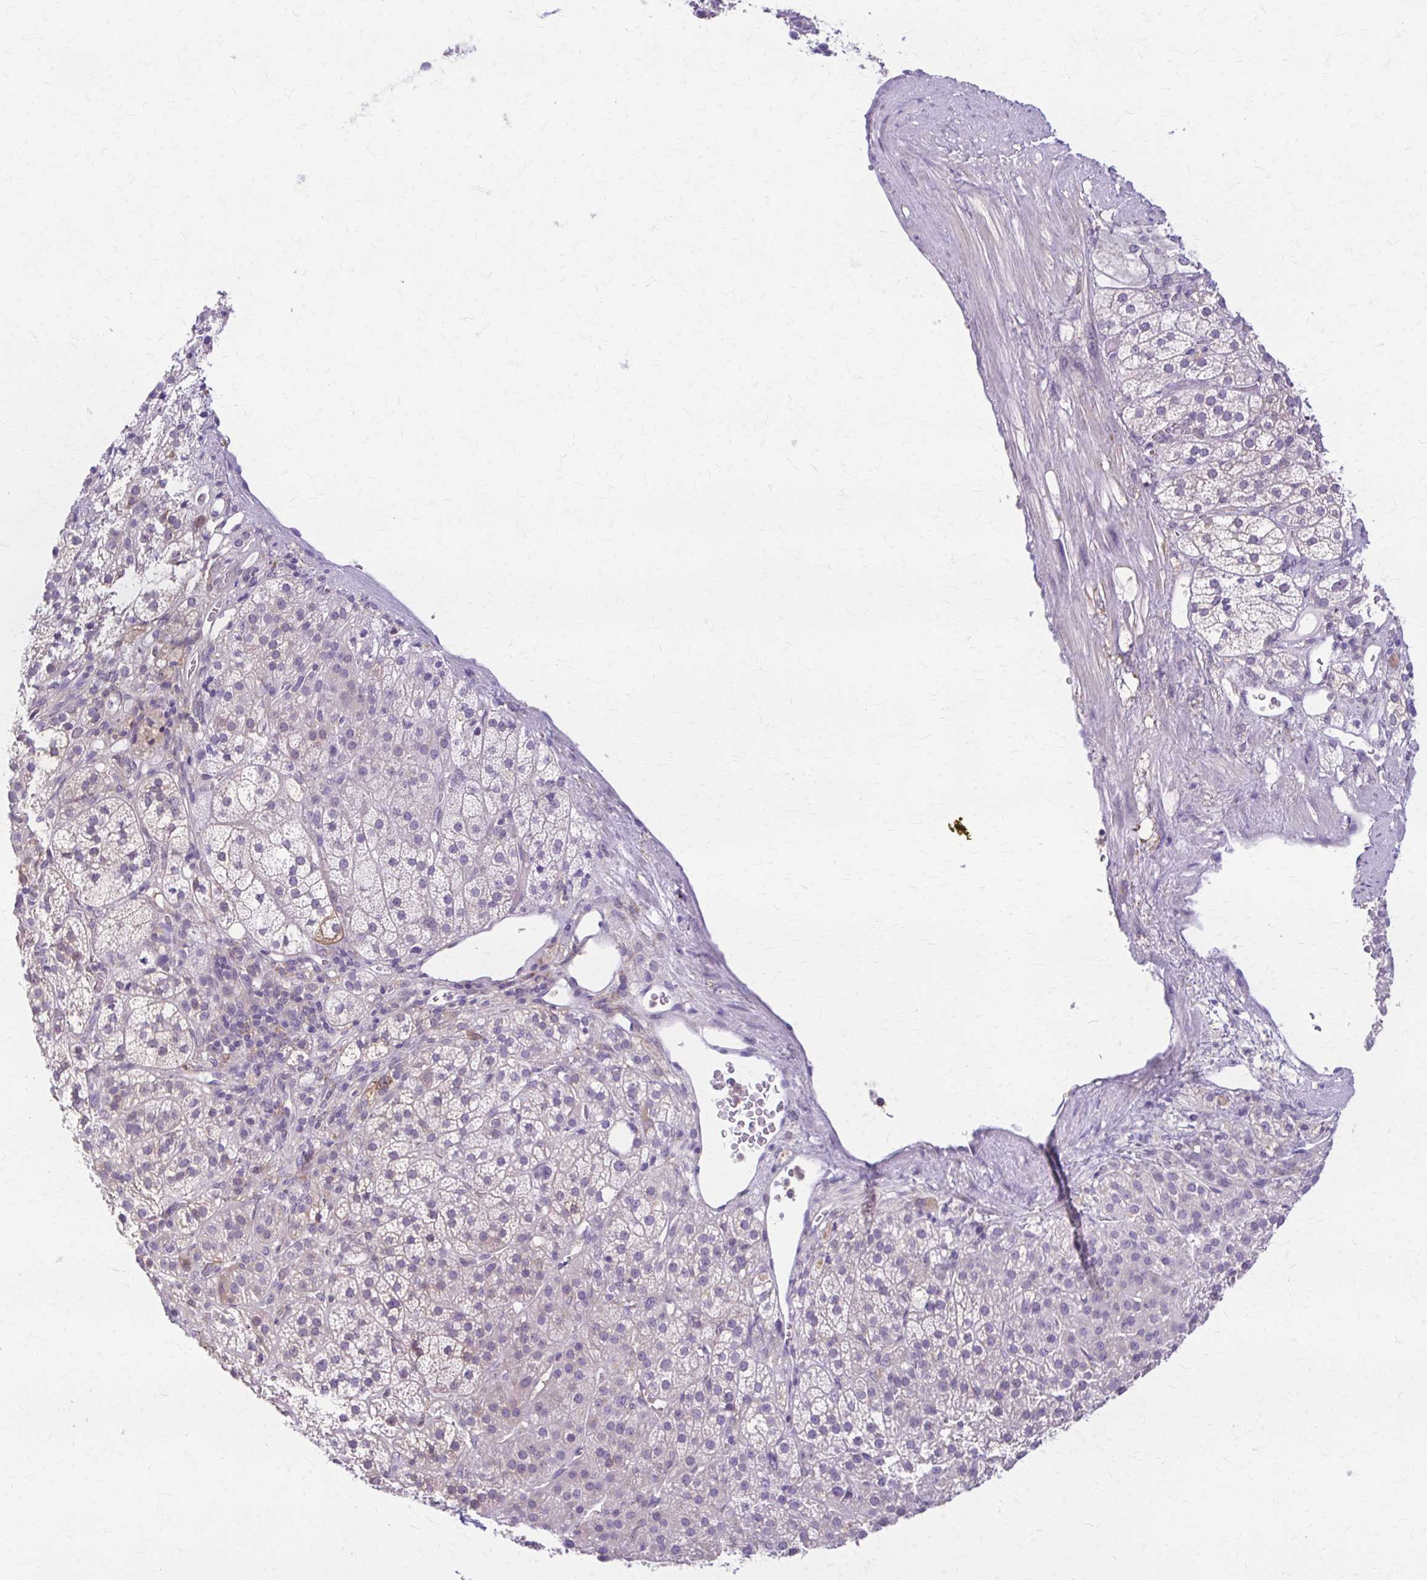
{"staining": {"intensity": "negative", "quantity": "none", "location": "none"}, "tissue": "adrenal gland", "cell_type": "Glandular cells", "image_type": "normal", "snomed": [{"axis": "morphology", "description": "Normal tissue, NOS"}, {"axis": "topography", "description": "Adrenal gland"}], "caption": "This is an immunohistochemistry photomicrograph of benign adrenal gland. There is no positivity in glandular cells.", "gene": "PIK3AP1", "patient": {"sex": "female", "age": 60}}